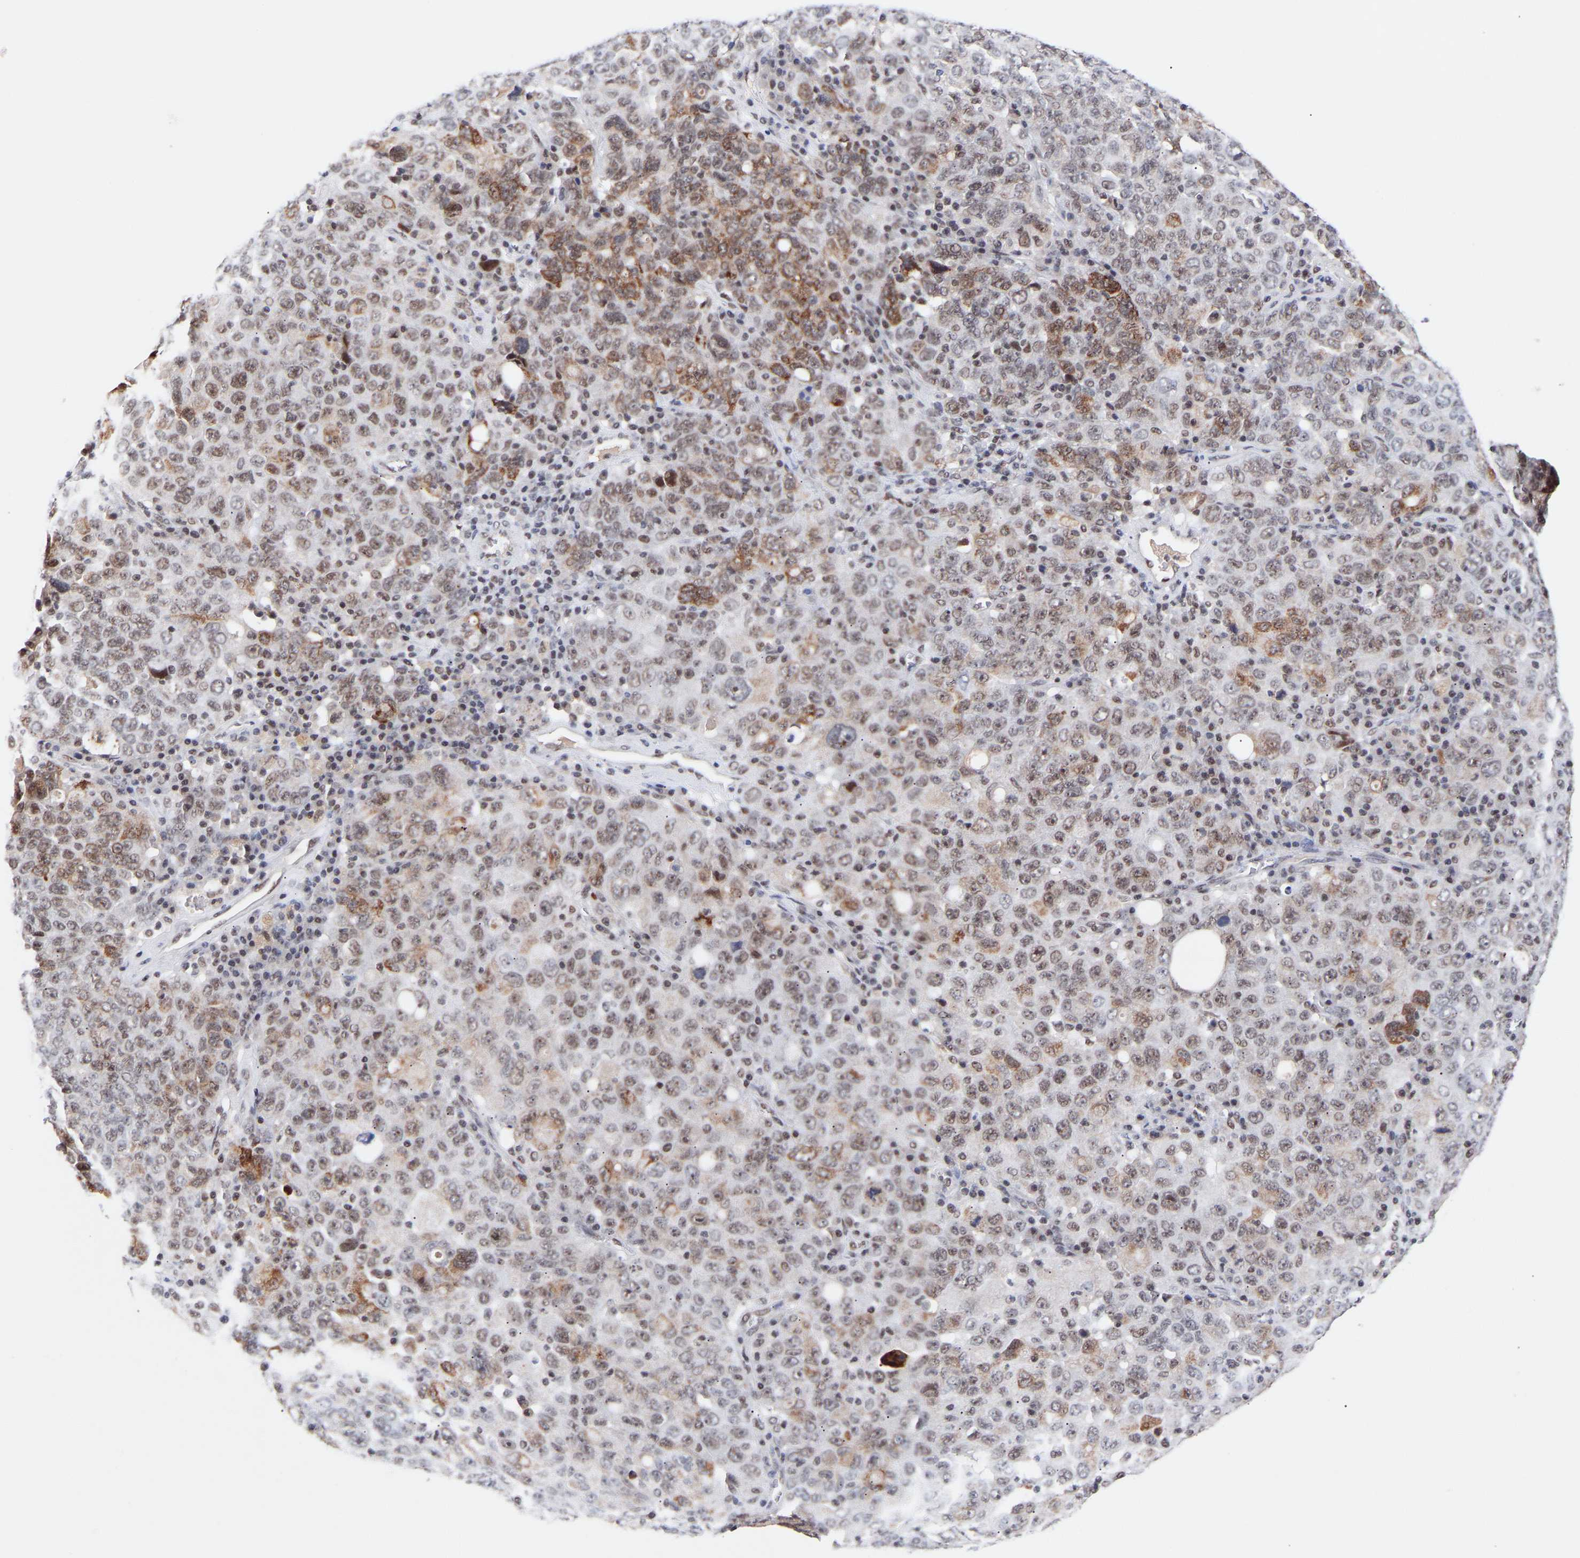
{"staining": {"intensity": "moderate", "quantity": "<25%", "location": "cytoplasmic/membranous"}, "tissue": "ovarian cancer", "cell_type": "Tumor cells", "image_type": "cancer", "snomed": [{"axis": "morphology", "description": "Carcinoma, endometroid"}, {"axis": "topography", "description": "Ovary"}], "caption": "High-magnification brightfield microscopy of ovarian endometroid carcinoma stained with DAB (3,3'-diaminobenzidine) (brown) and counterstained with hematoxylin (blue). tumor cells exhibit moderate cytoplasmic/membranous staining is identified in approximately<25% of cells.", "gene": "RBM15", "patient": {"sex": "female", "age": 62}}